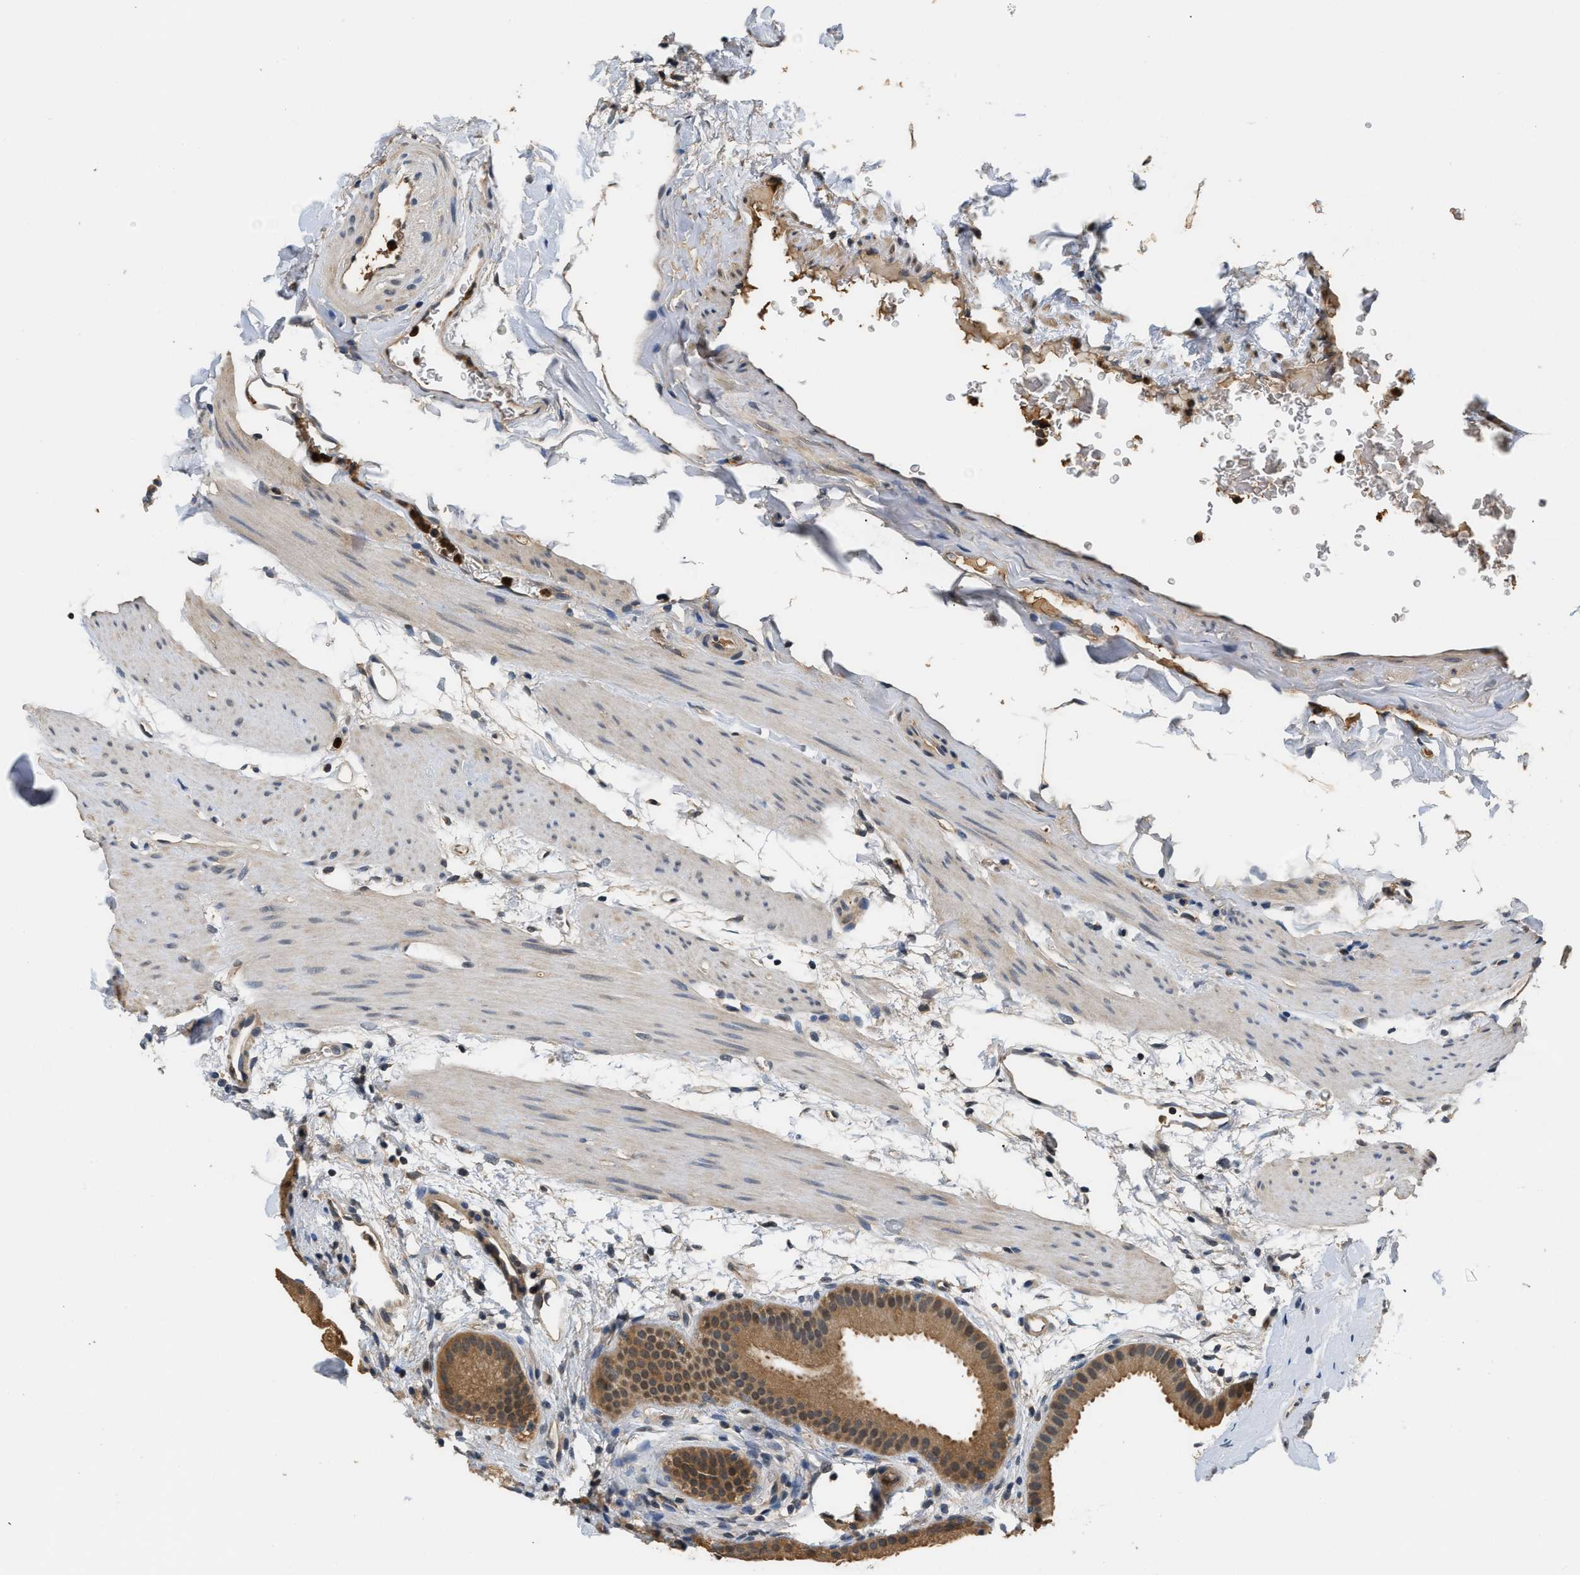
{"staining": {"intensity": "moderate", "quantity": ">75%", "location": "cytoplasmic/membranous"}, "tissue": "gallbladder", "cell_type": "Glandular cells", "image_type": "normal", "snomed": [{"axis": "morphology", "description": "Normal tissue, NOS"}, {"axis": "topography", "description": "Gallbladder"}], "caption": "IHC (DAB (3,3'-diaminobenzidine)) staining of unremarkable gallbladder displays moderate cytoplasmic/membranous protein expression in about >75% of glandular cells.", "gene": "GPI", "patient": {"sex": "female", "age": 64}}